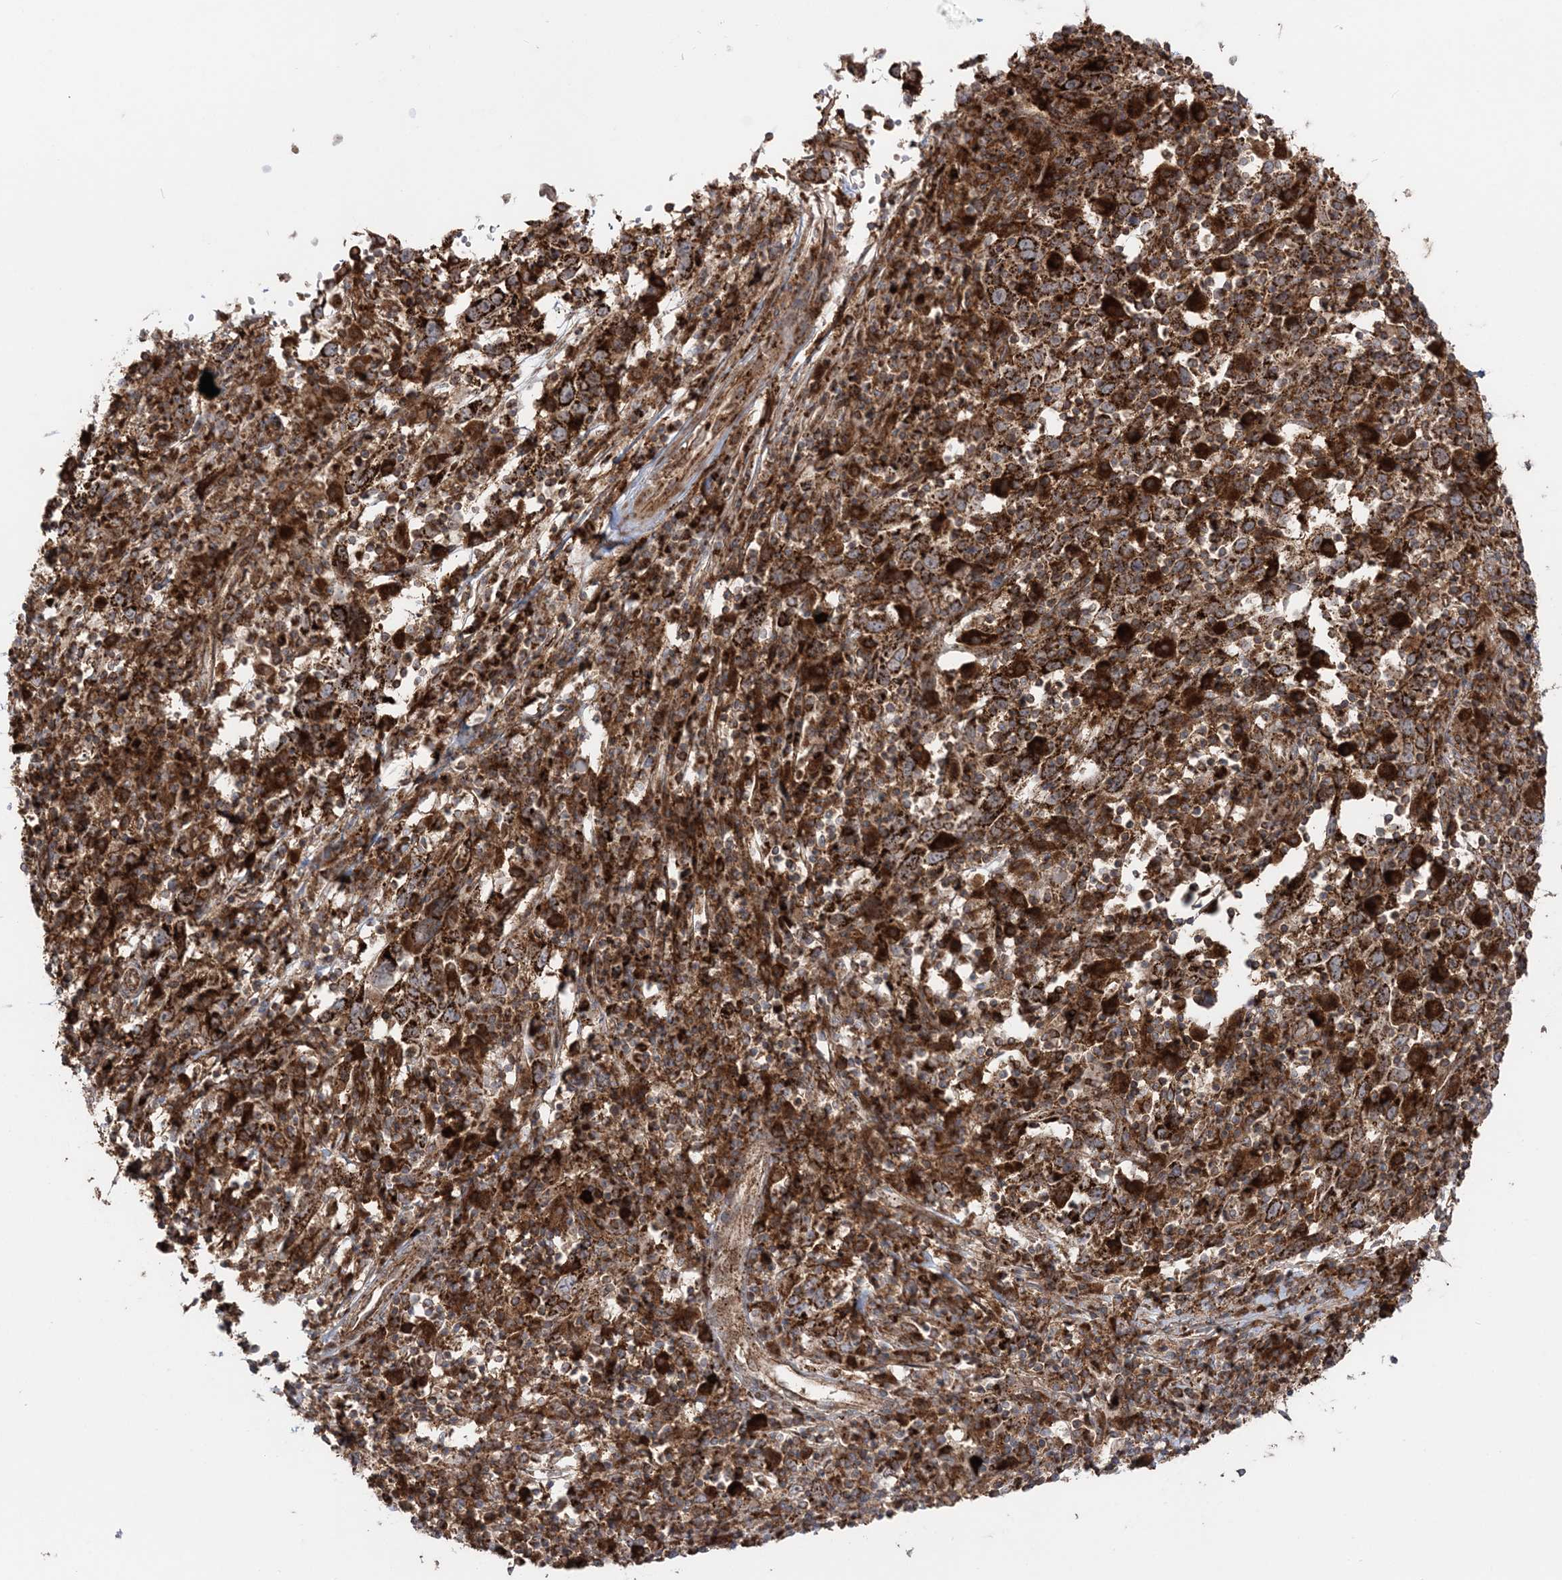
{"staining": {"intensity": "strong", "quantity": ">75%", "location": "cytoplasmic/membranous"}, "tissue": "cervical cancer", "cell_type": "Tumor cells", "image_type": "cancer", "snomed": [{"axis": "morphology", "description": "Squamous cell carcinoma, NOS"}, {"axis": "topography", "description": "Cervix"}], "caption": "Immunohistochemistry staining of cervical cancer, which exhibits high levels of strong cytoplasmic/membranous positivity in approximately >75% of tumor cells indicating strong cytoplasmic/membranous protein expression. The staining was performed using DAB (brown) for protein detection and nuclei were counterstained in hematoxylin (blue).", "gene": "LRPPRC", "patient": {"sex": "female", "age": 46}}